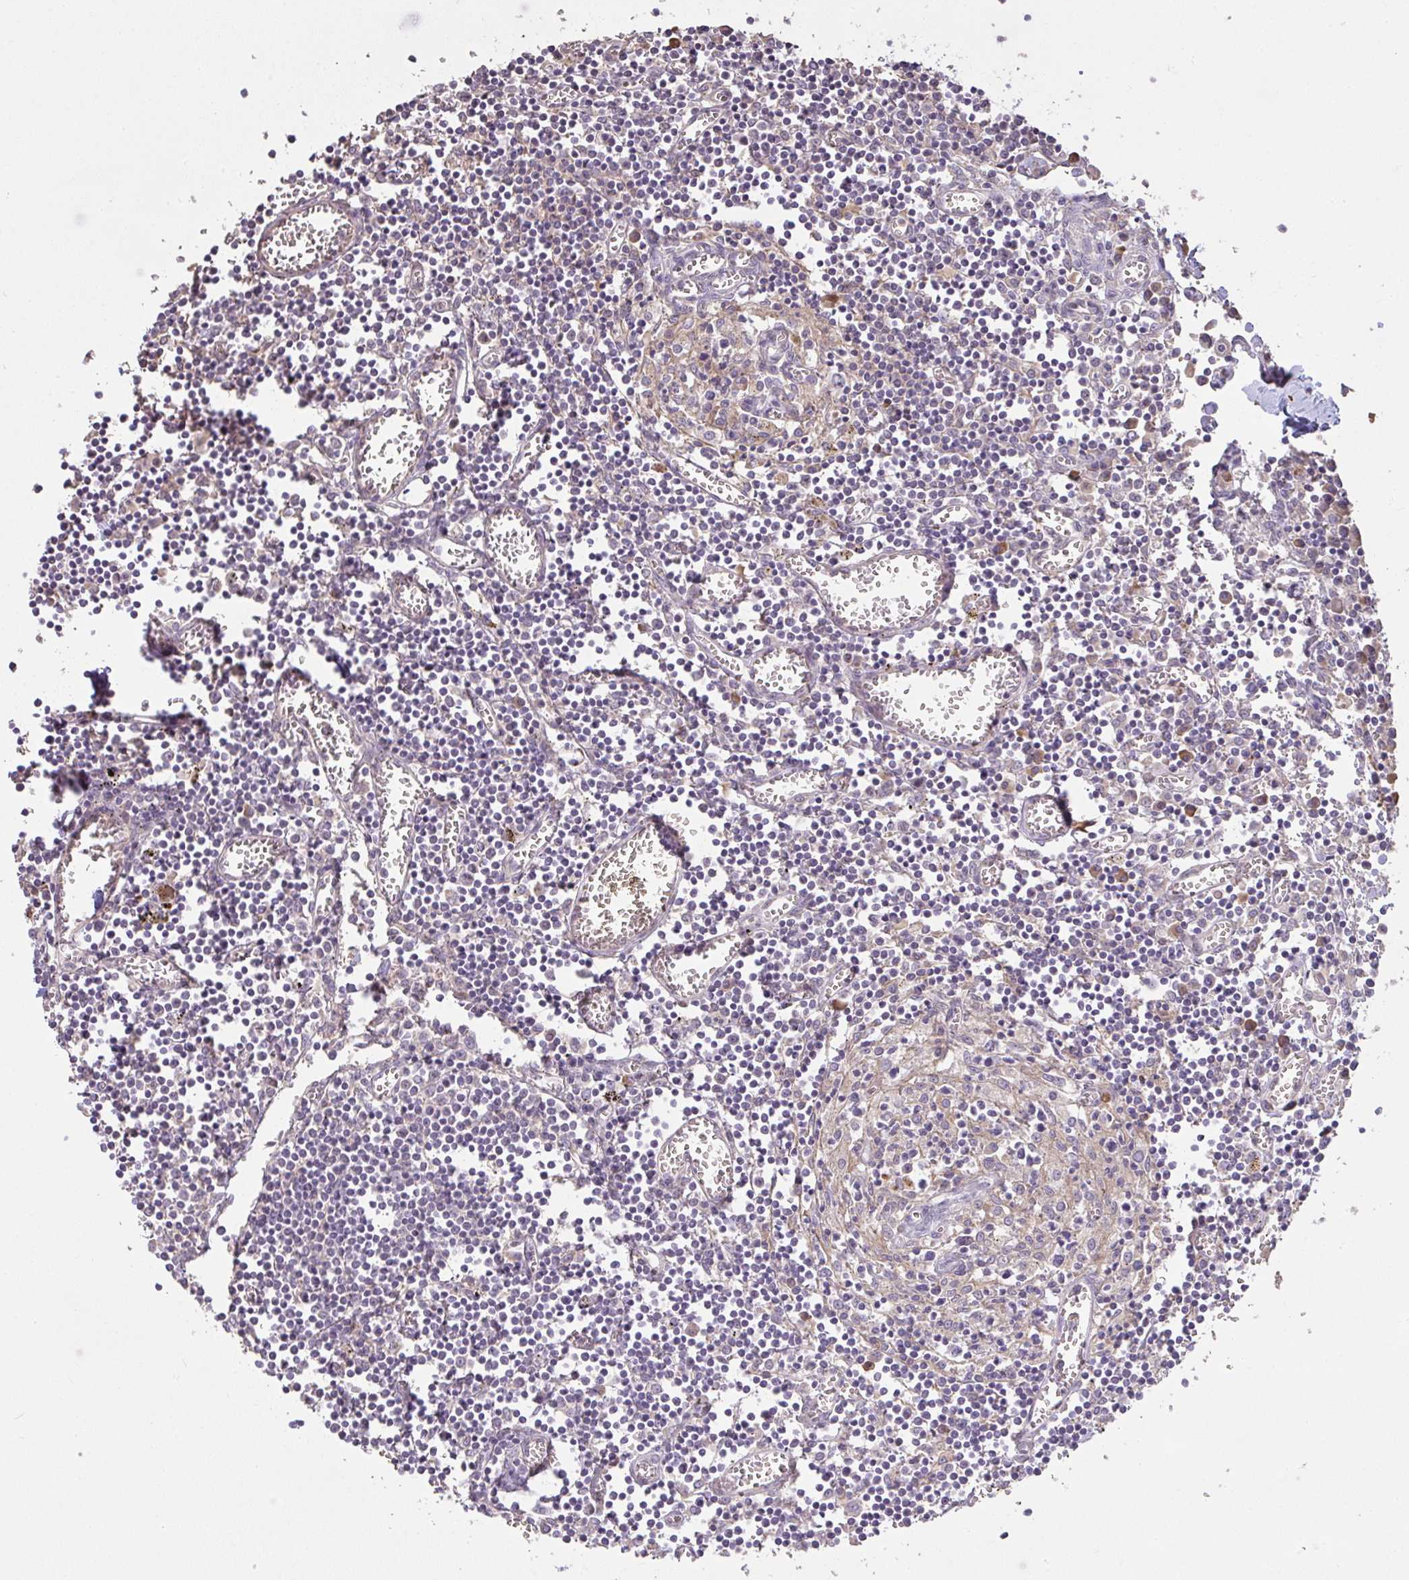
{"staining": {"intensity": "negative", "quantity": "none", "location": "none"}, "tissue": "lymph node", "cell_type": "Germinal center cells", "image_type": "normal", "snomed": [{"axis": "morphology", "description": "Normal tissue, NOS"}, {"axis": "topography", "description": "Lymph node"}], "caption": "High power microscopy micrograph of an immunohistochemistry (IHC) histopathology image of benign lymph node, revealing no significant positivity in germinal center cells. (Stains: DAB immunohistochemistry with hematoxylin counter stain, Microscopy: brightfield microscopy at high magnification).", "gene": "BRINP3", "patient": {"sex": "male", "age": 66}}